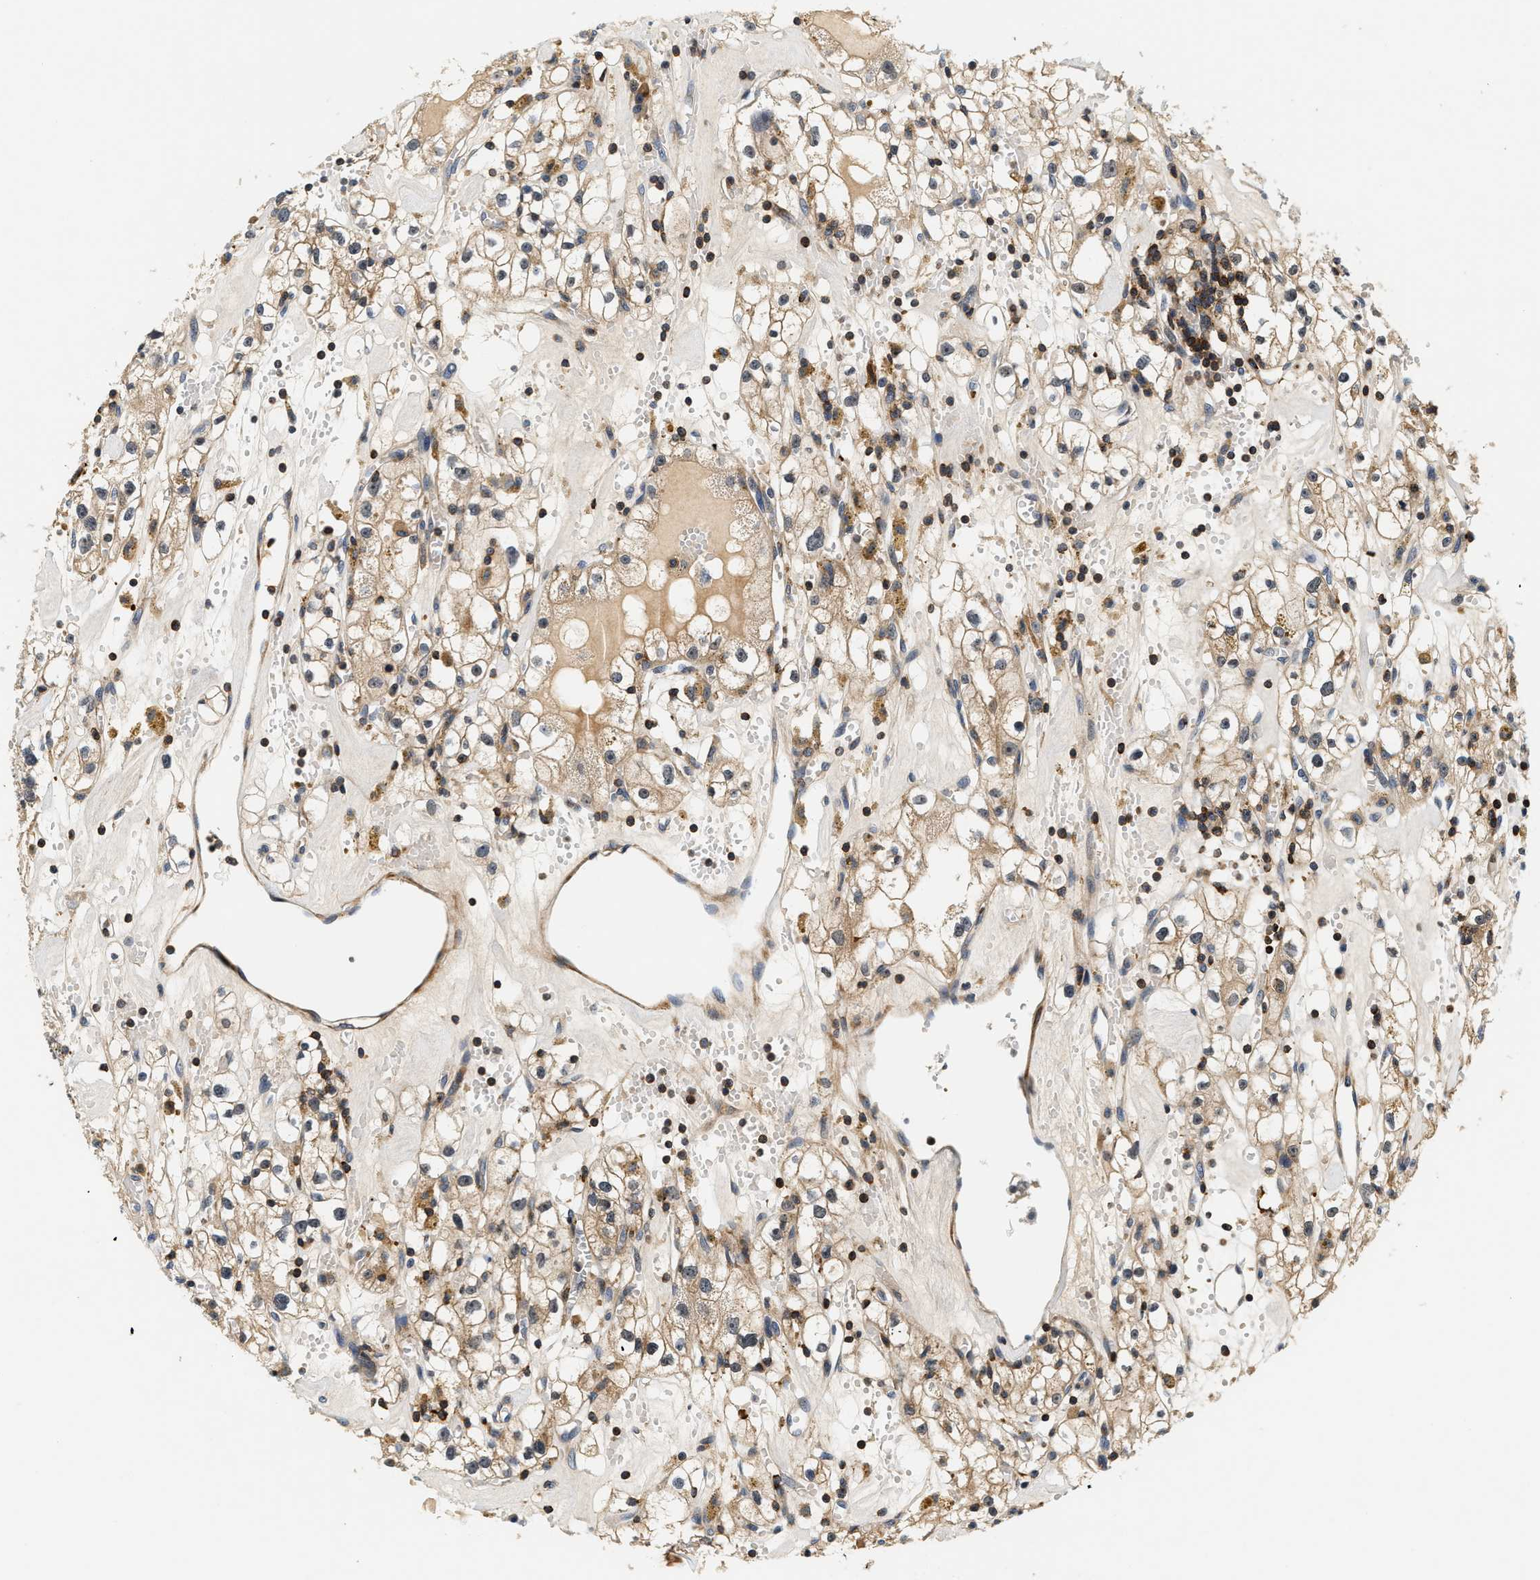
{"staining": {"intensity": "moderate", "quantity": ">75%", "location": "cytoplasmic/membranous,nuclear"}, "tissue": "renal cancer", "cell_type": "Tumor cells", "image_type": "cancer", "snomed": [{"axis": "morphology", "description": "Adenocarcinoma, NOS"}, {"axis": "topography", "description": "Kidney"}], "caption": "Immunohistochemistry (IHC) micrograph of neoplastic tissue: adenocarcinoma (renal) stained using immunohistochemistry exhibits medium levels of moderate protein expression localized specifically in the cytoplasmic/membranous and nuclear of tumor cells, appearing as a cytoplasmic/membranous and nuclear brown color.", "gene": "SAMD9", "patient": {"sex": "male", "age": 56}}